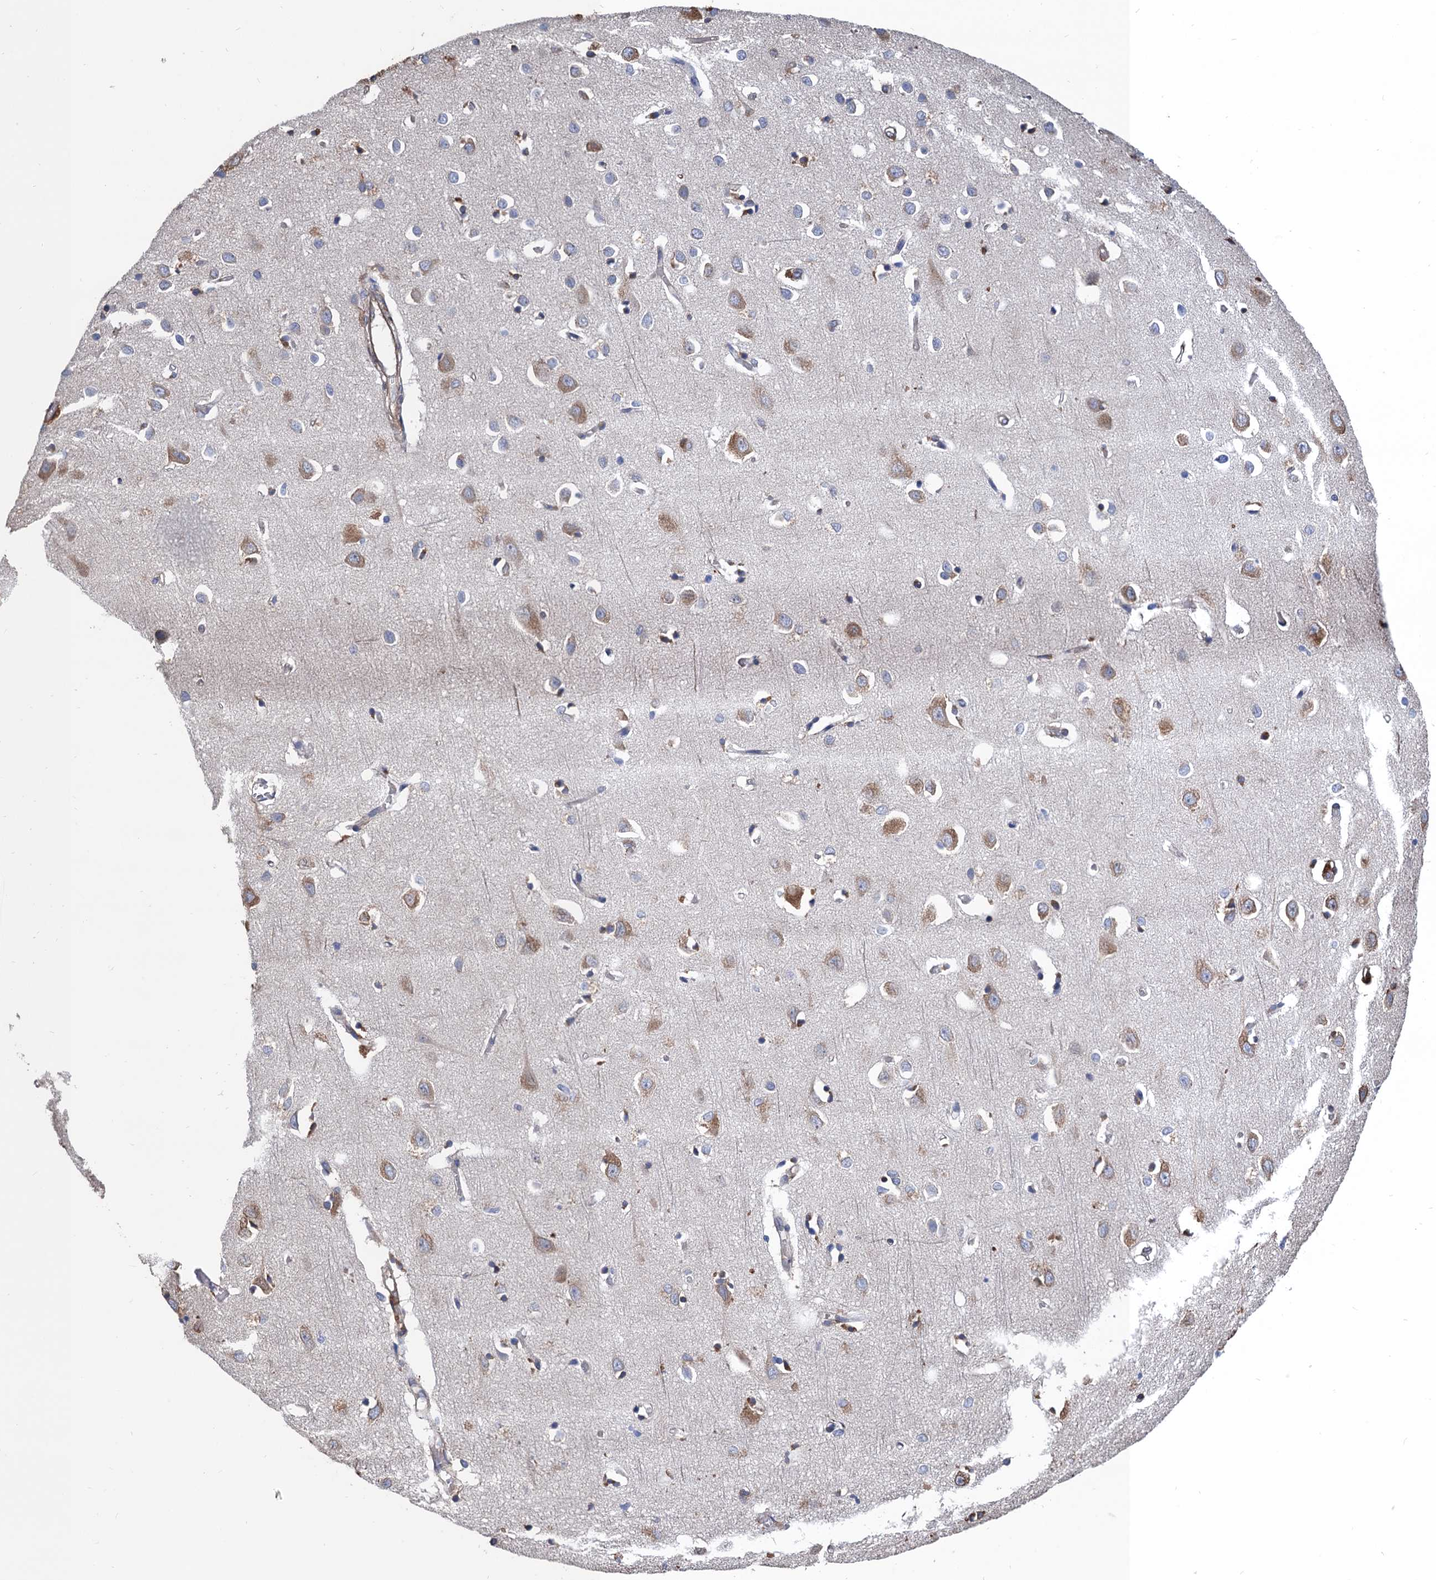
{"staining": {"intensity": "moderate", "quantity": "25%-75%", "location": "cytoplasmic/membranous"}, "tissue": "cerebral cortex", "cell_type": "Endothelial cells", "image_type": "normal", "snomed": [{"axis": "morphology", "description": "Normal tissue, NOS"}, {"axis": "topography", "description": "Cerebral cortex"}], "caption": "Benign cerebral cortex was stained to show a protein in brown. There is medium levels of moderate cytoplasmic/membranous staining in approximately 25%-75% of endothelial cells. (brown staining indicates protein expression, while blue staining denotes nuclei).", "gene": "CNNM1", "patient": {"sex": "female", "age": 64}}